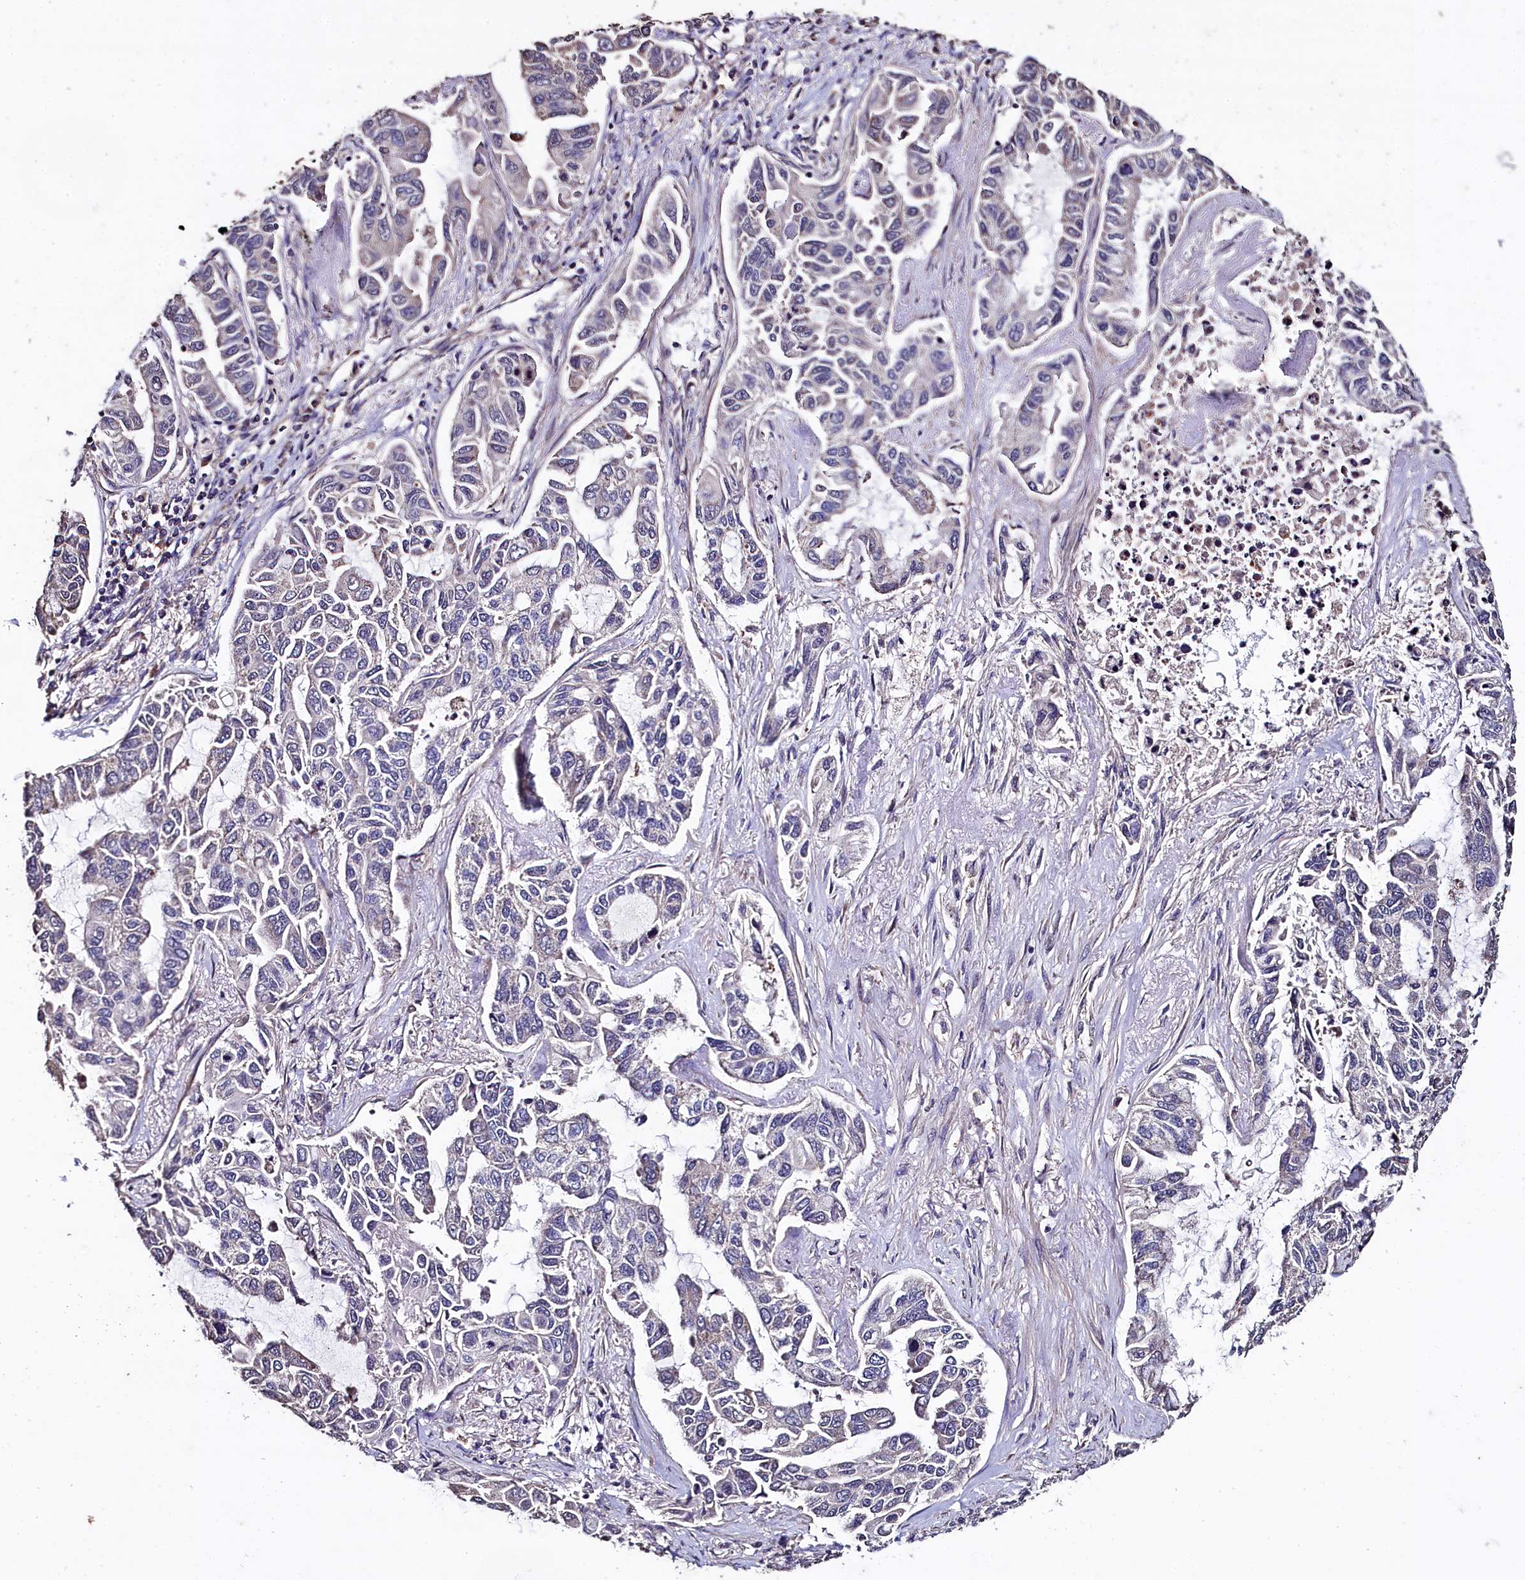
{"staining": {"intensity": "negative", "quantity": "none", "location": "none"}, "tissue": "lung cancer", "cell_type": "Tumor cells", "image_type": "cancer", "snomed": [{"axis": "morphology", "description": "Adenocarcinoma, NOS"}, {"axis": "topography", "description": "Lung"}], "caption": "Immunohistochemistry (IHC) histopathology image of adenocarcinoma (lung) stained for a protein (brown), which displays no expression in tumor cells. (Immunohistochemistry (IHC), brightfield microscopy, high magnification).", "gene": "COQ9", "patient": {"sex": "male", "age": 64}}